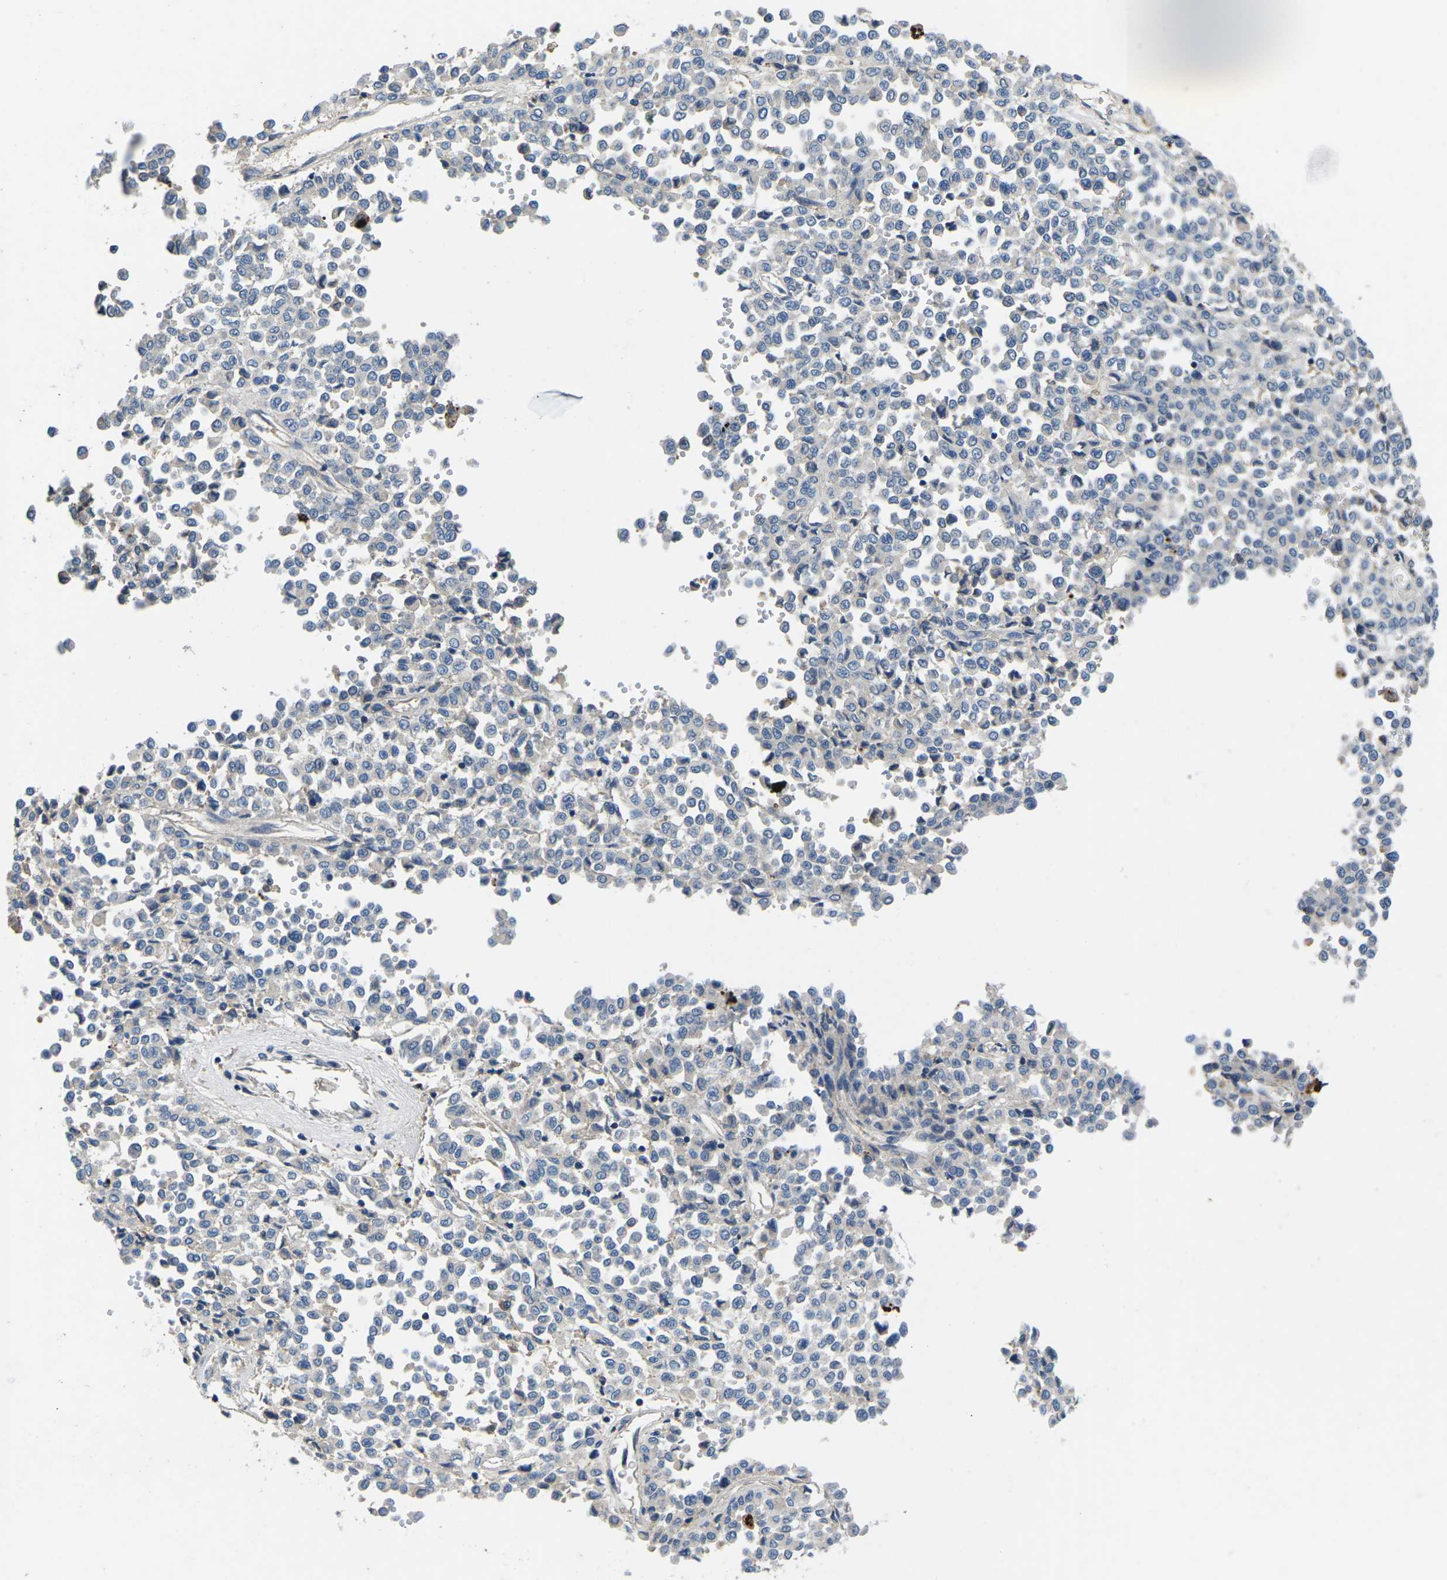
{"staining": {"intensity": "negative", "quantity": "none", "location": "none"}, "tissue": "melanoma", "cell_type": "Tumor cells", "image_type": "cancer", "snomed": [{"axis": "morphology", "description": "Malignant melanoma, Metastatic site"}, {"axis": "topography", "description": "Pancreas"}], "caption": "Tumor cells are negative for protein expression in human malignant melanoma (metastatic site).", "gene": "PDCD6IP", "patient": {"sex": "female", "age": 30}}